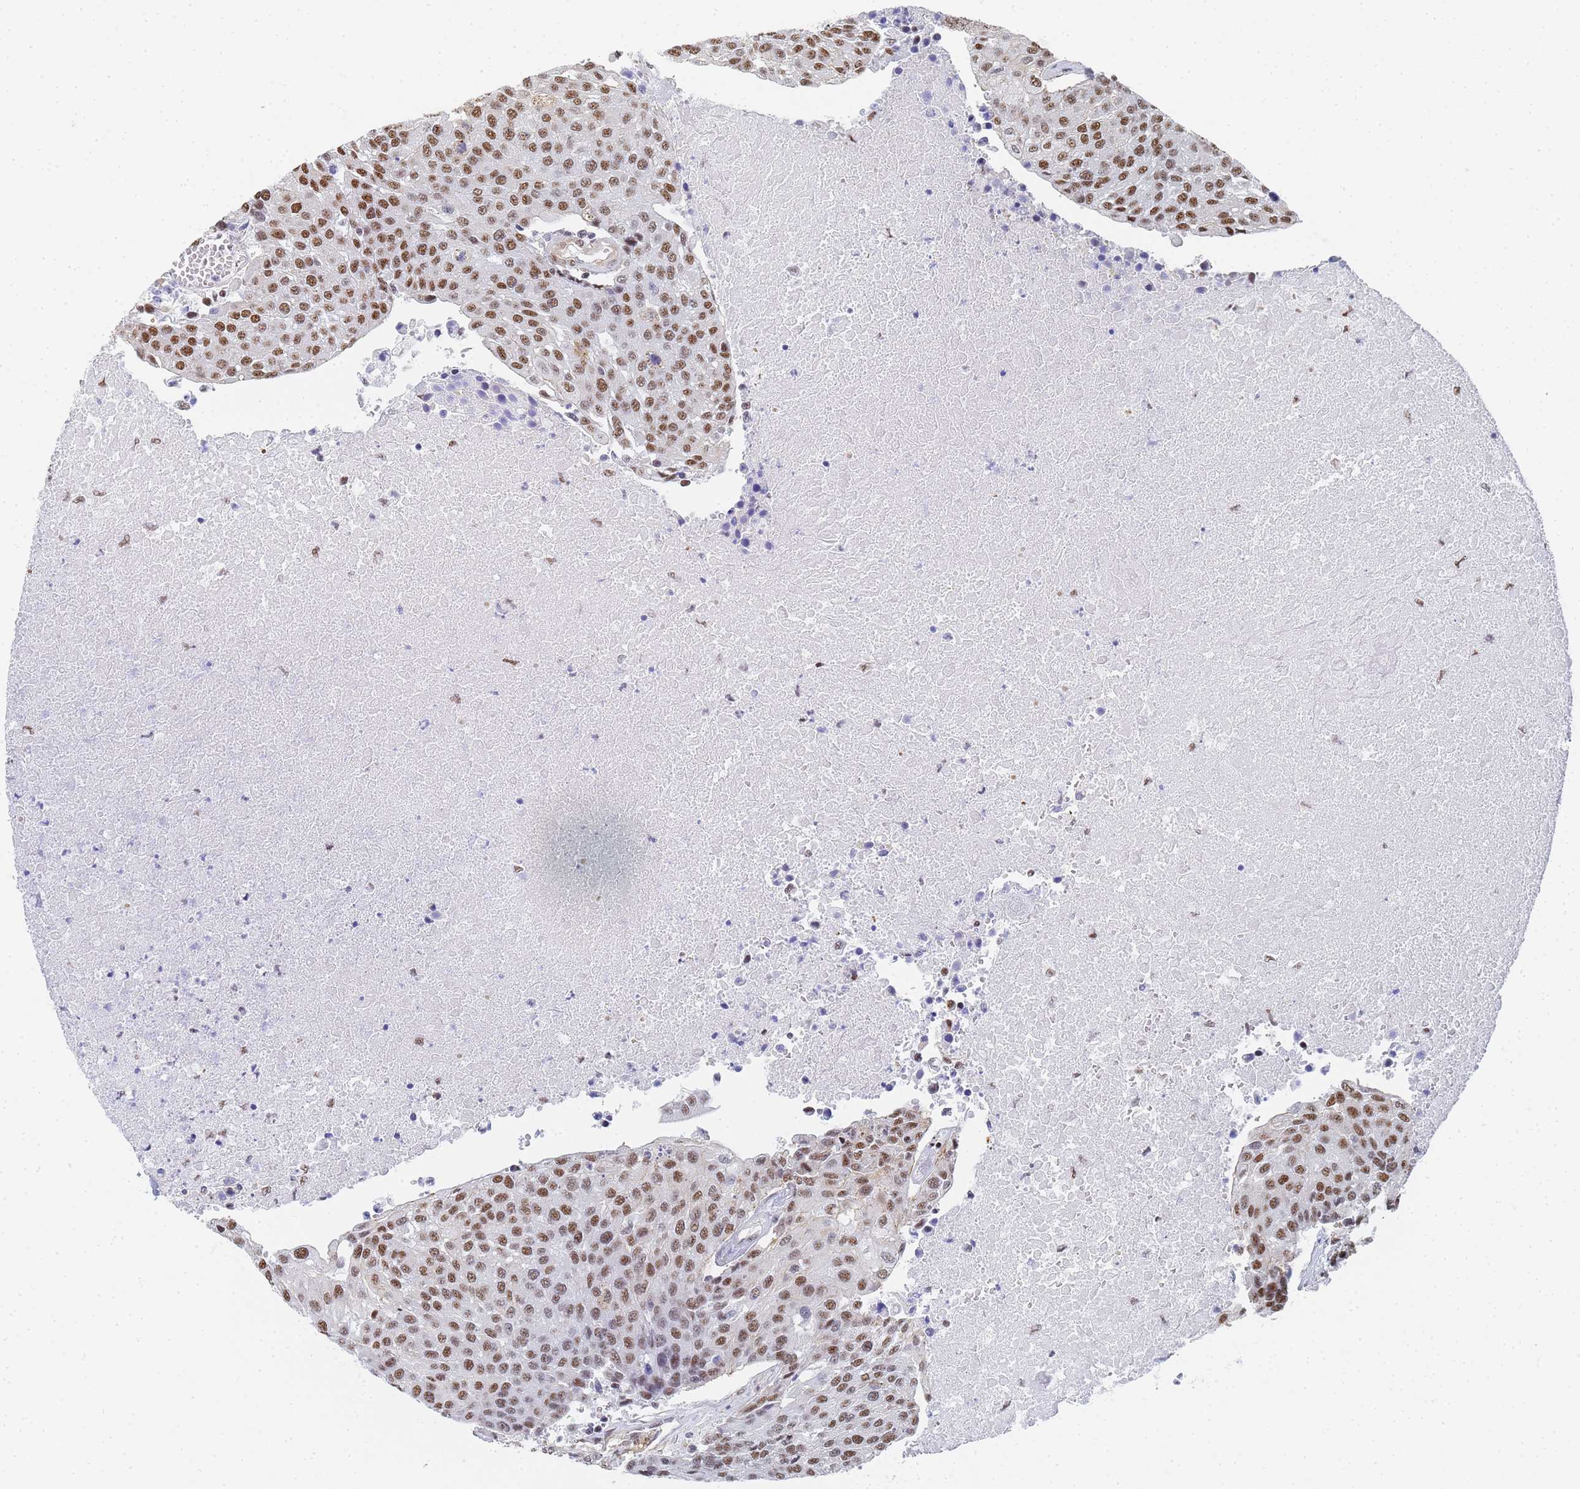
{"staining": {"intensity": "moderate", "quantity": ">75%", "location": "nuclear"}, "tissue": "urothelial cancer", "cell_type": "Tumor cells", "image_type": "cancer", "snomed": [{"axis": "morphology", "description": "Urothelial carcinoma, High grade"}, {"axis": "topography", "description": "Urinary bladder"}], "caption": "A histopathology image showing moderate nuclear positivity in approximately >75% of tumor cells in urothelial carcinoma (high-grade), as visualized by brown immunohistochemical staining.", "gene": "PRRT4", "patient": {"sex": "female", "age": 85}}